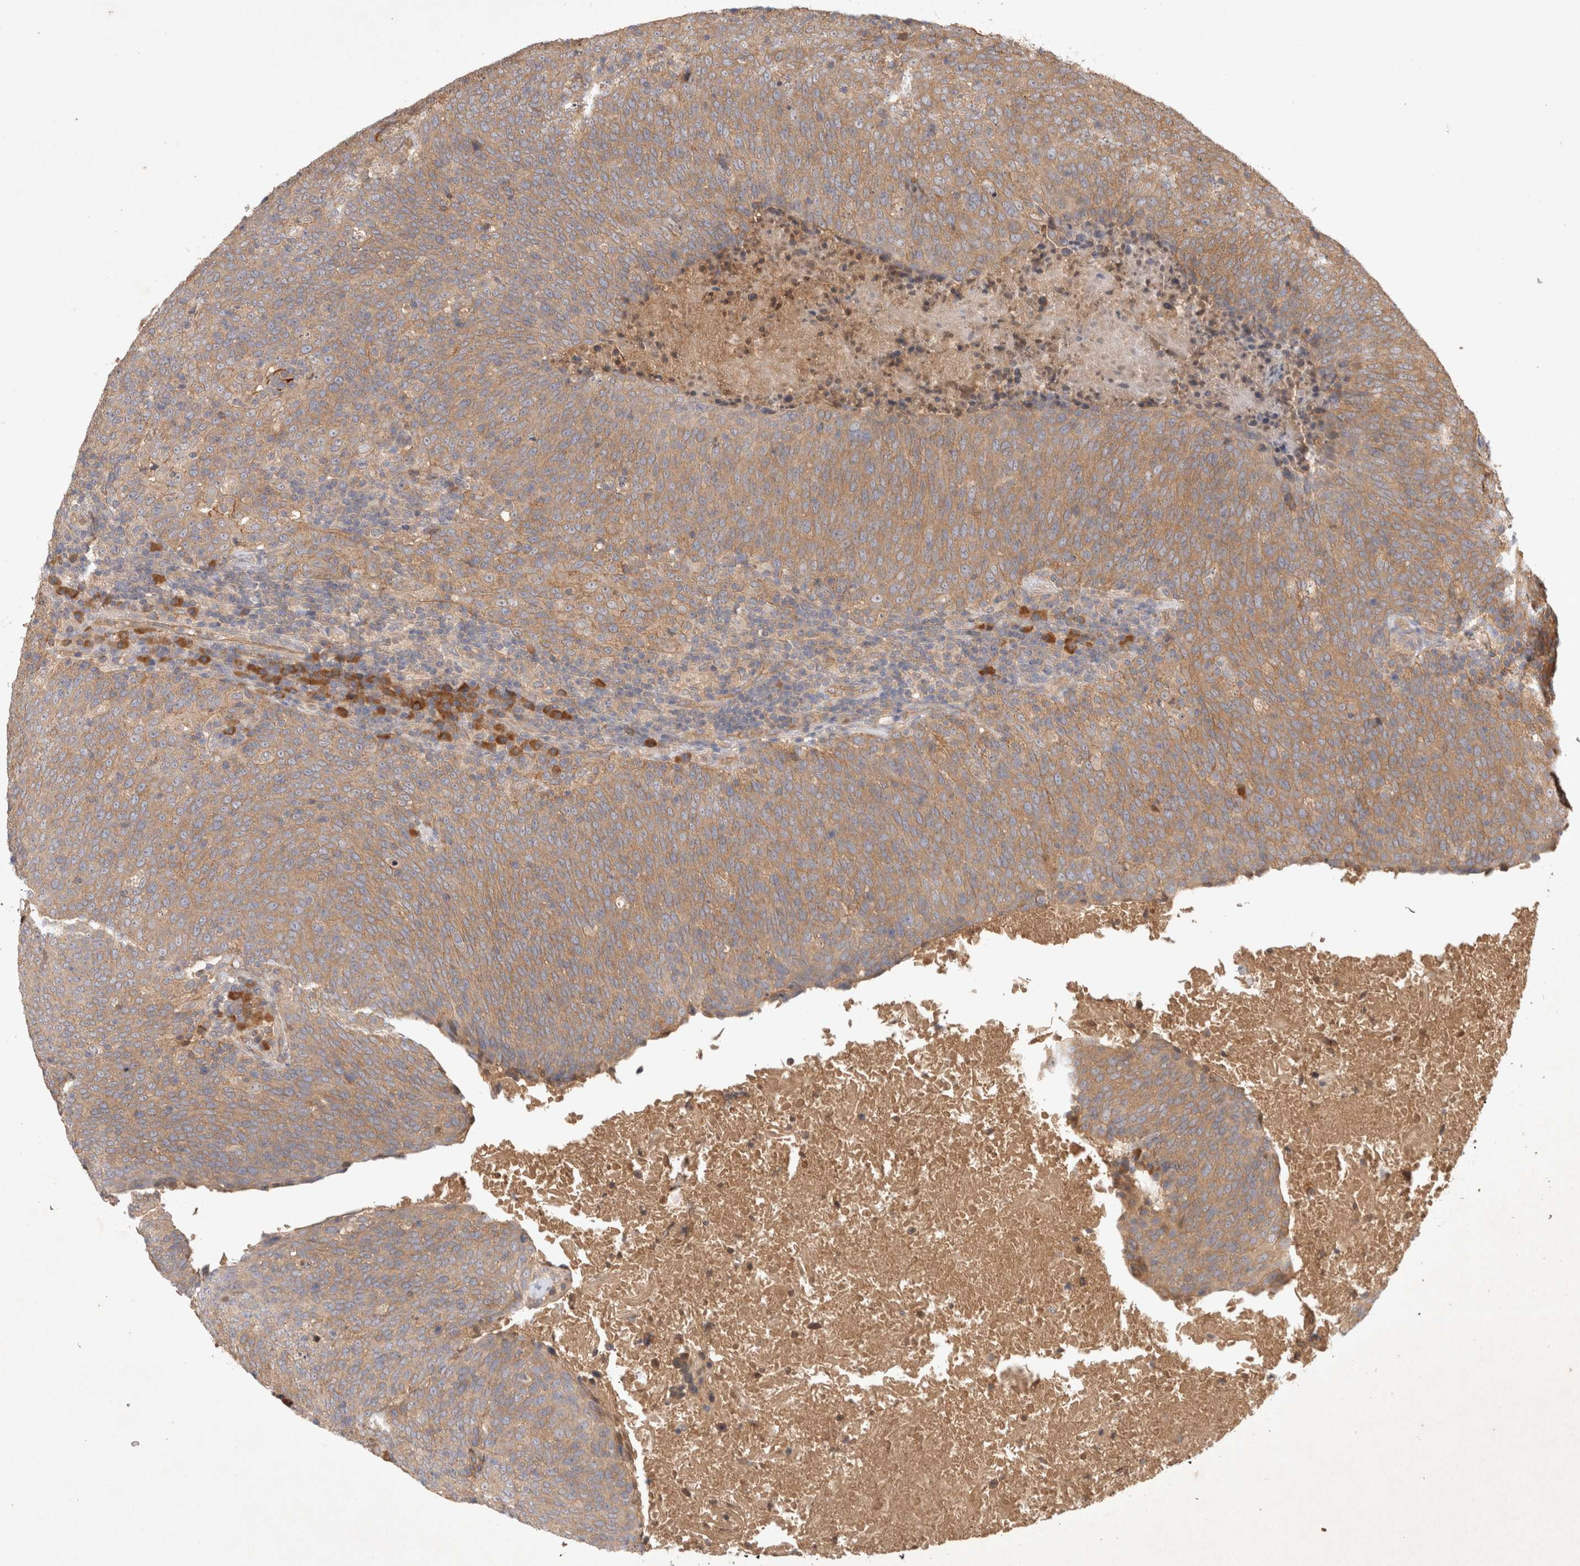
{"staining": {"intensity": "moderate", "quantity": ">75%", "location": "cytoplasmic/membranous"}, "tissue": "head and neck cancer", "cell_type": "Tumor cells", "image_type": "cancer", "snomed": [{"axis": "morphology", "description": "Squamous cell carcinoma, NOS"}, {"axis": "morphology", "description": "Squamous cell carcinoma, metastatic, NOS"}, {"axis": "topography", "description": "Lymph node"}, {"axis": "topography", "description": "Head-Neck"}], "caption": "A micrograph of human head and neck squamous cell carcinoma stained for a protein reveals moderate cytoplasmic/membranous brown staining in tumor cells.", "gene": "YES1", "patient": {"sex": "male", "age": 62}}